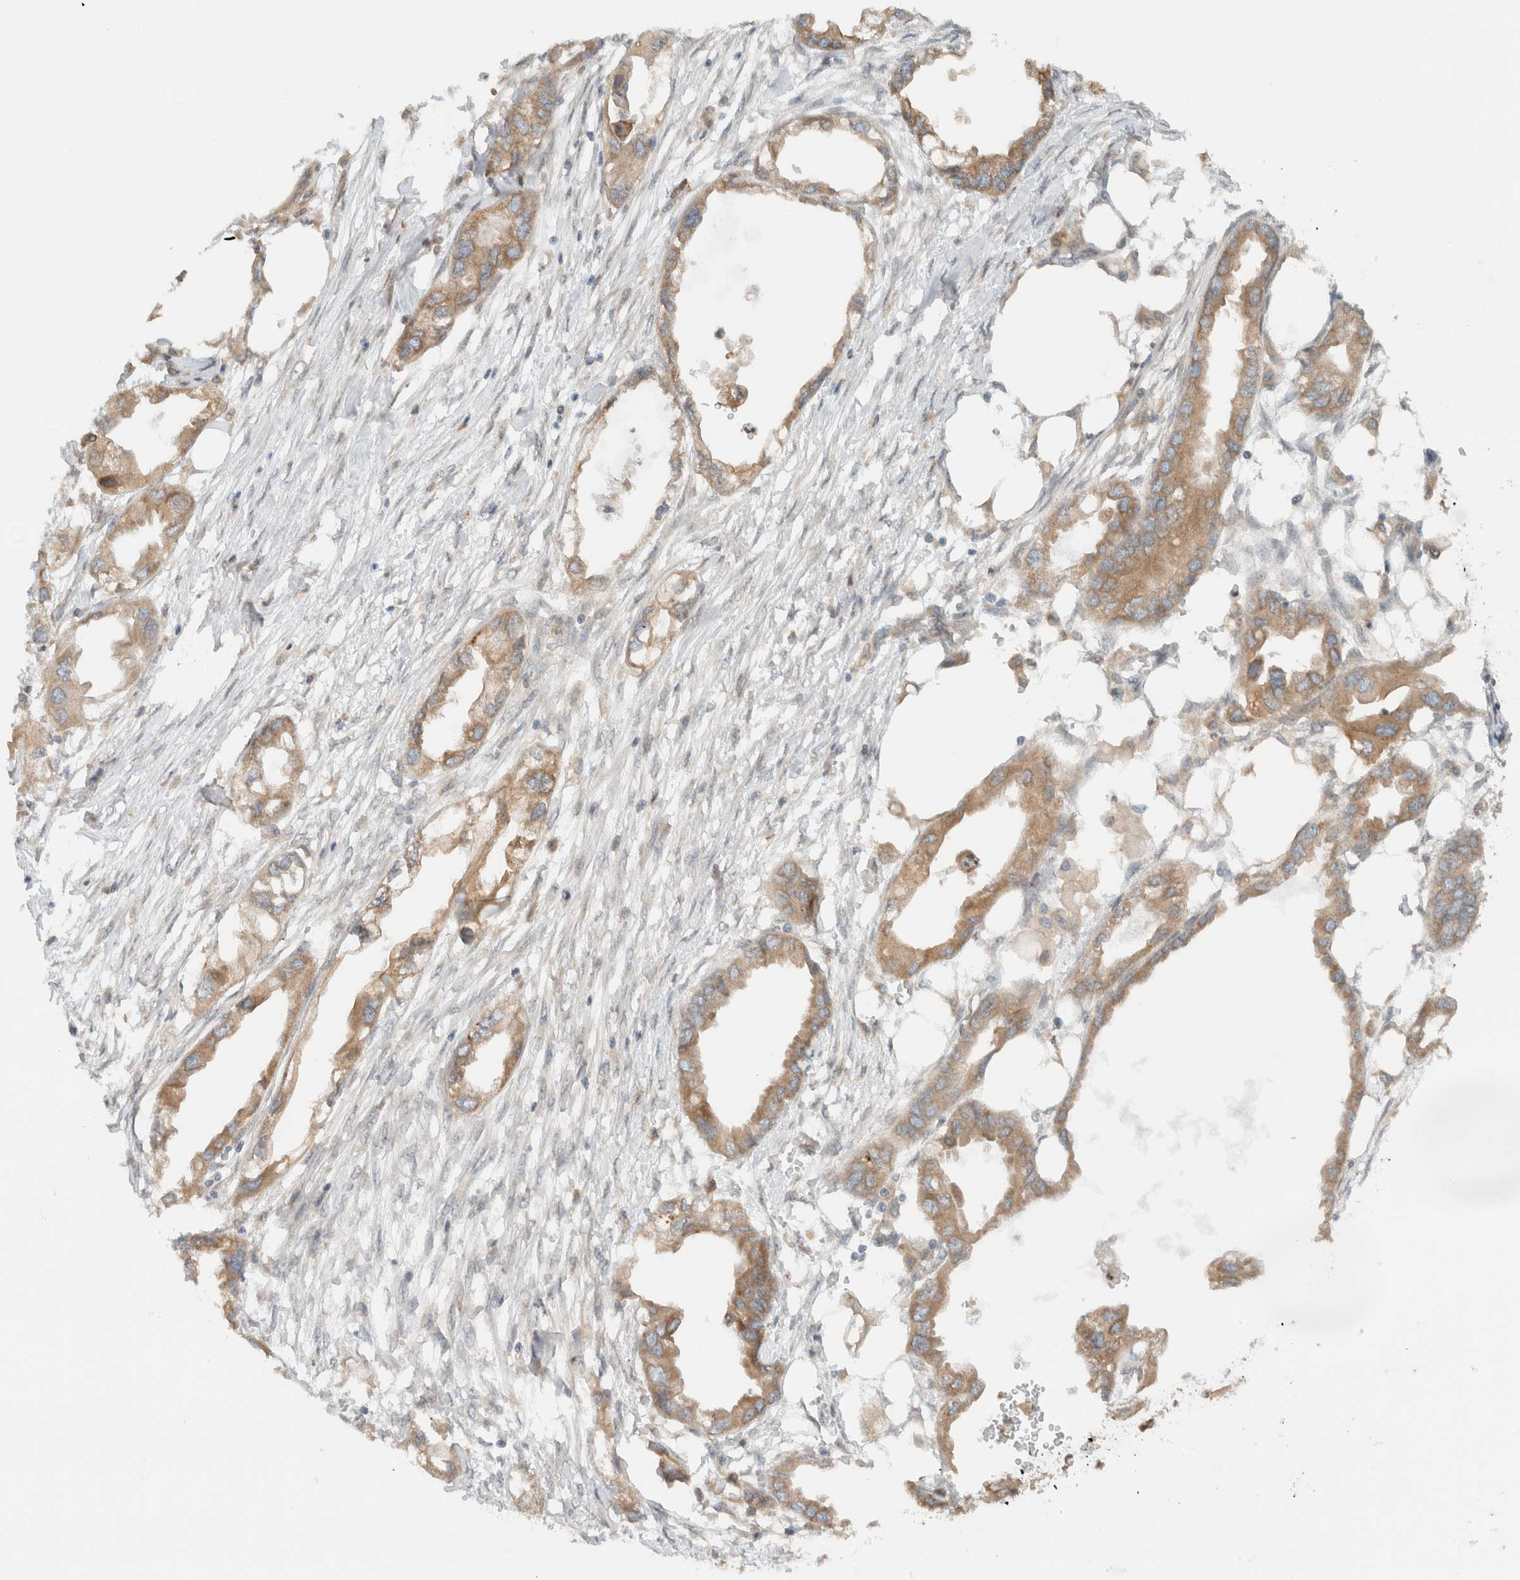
{"staining": {"intensity": "moderate", "quantity": ">75%", "location": "cytoplasmic/membranous"}, "tissue": "endometrial cancer", "cell_type": "Tumor cells", "image_type": "cancer", "snomed": [{"axis": "morphology", "description": "Adenocarcinoma, NOS"}, {"axis": "morphology", "description": "Adenocarcinoma, metastatic, NOS"}, {"axis": "topography", "description": "Adipose tissue"}, {"axis": "topography", "description": "Endometrium"}], "caption": "Immunohistochemistry of human endometrial cancer shows medium levels of moderate cytoplasmic/membranous staining in about >75% of tumor cells.", "gene": "ARFGEF2", "patient": {"sex": "female", "age": 67}}